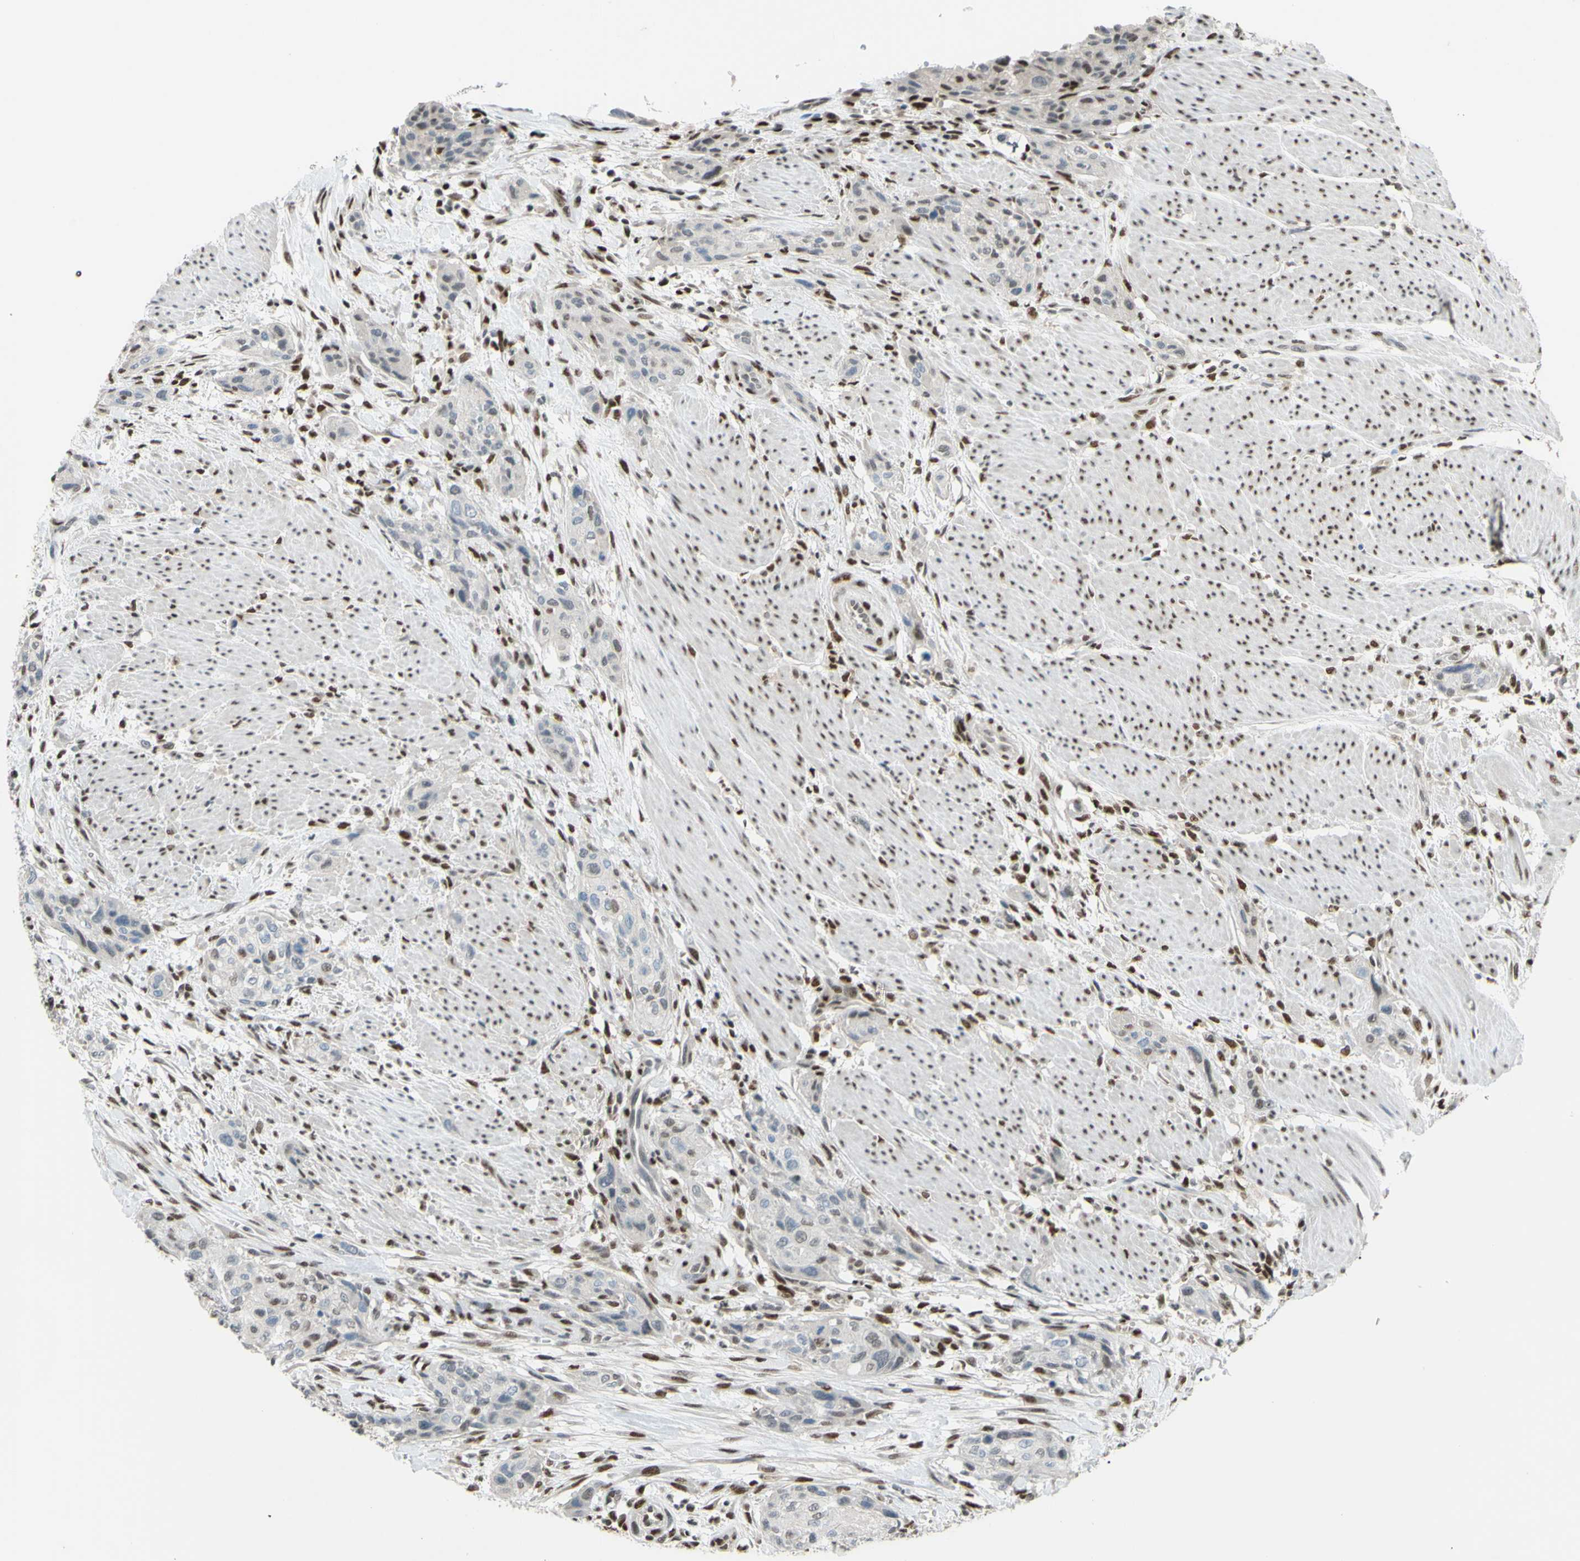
{"staining": {"intensity": "negative", "quantity": "none", "location": "none"}, "tissue": "urothelial cancer", "cell_type": "Tumor cells", "image_type": "cancer", "snomed": [{"axis": "morphology", "description": "Urothelial carcinoma, High grade"}, {"axis": "topography", "description": "Urinary bladder"}], "caption": "Tumor cells are negative for brown protein staining in urothelial carcinoma (high-grade).", "gene": "FKBP5", "patient": {"sex": "male", "age": 35}}